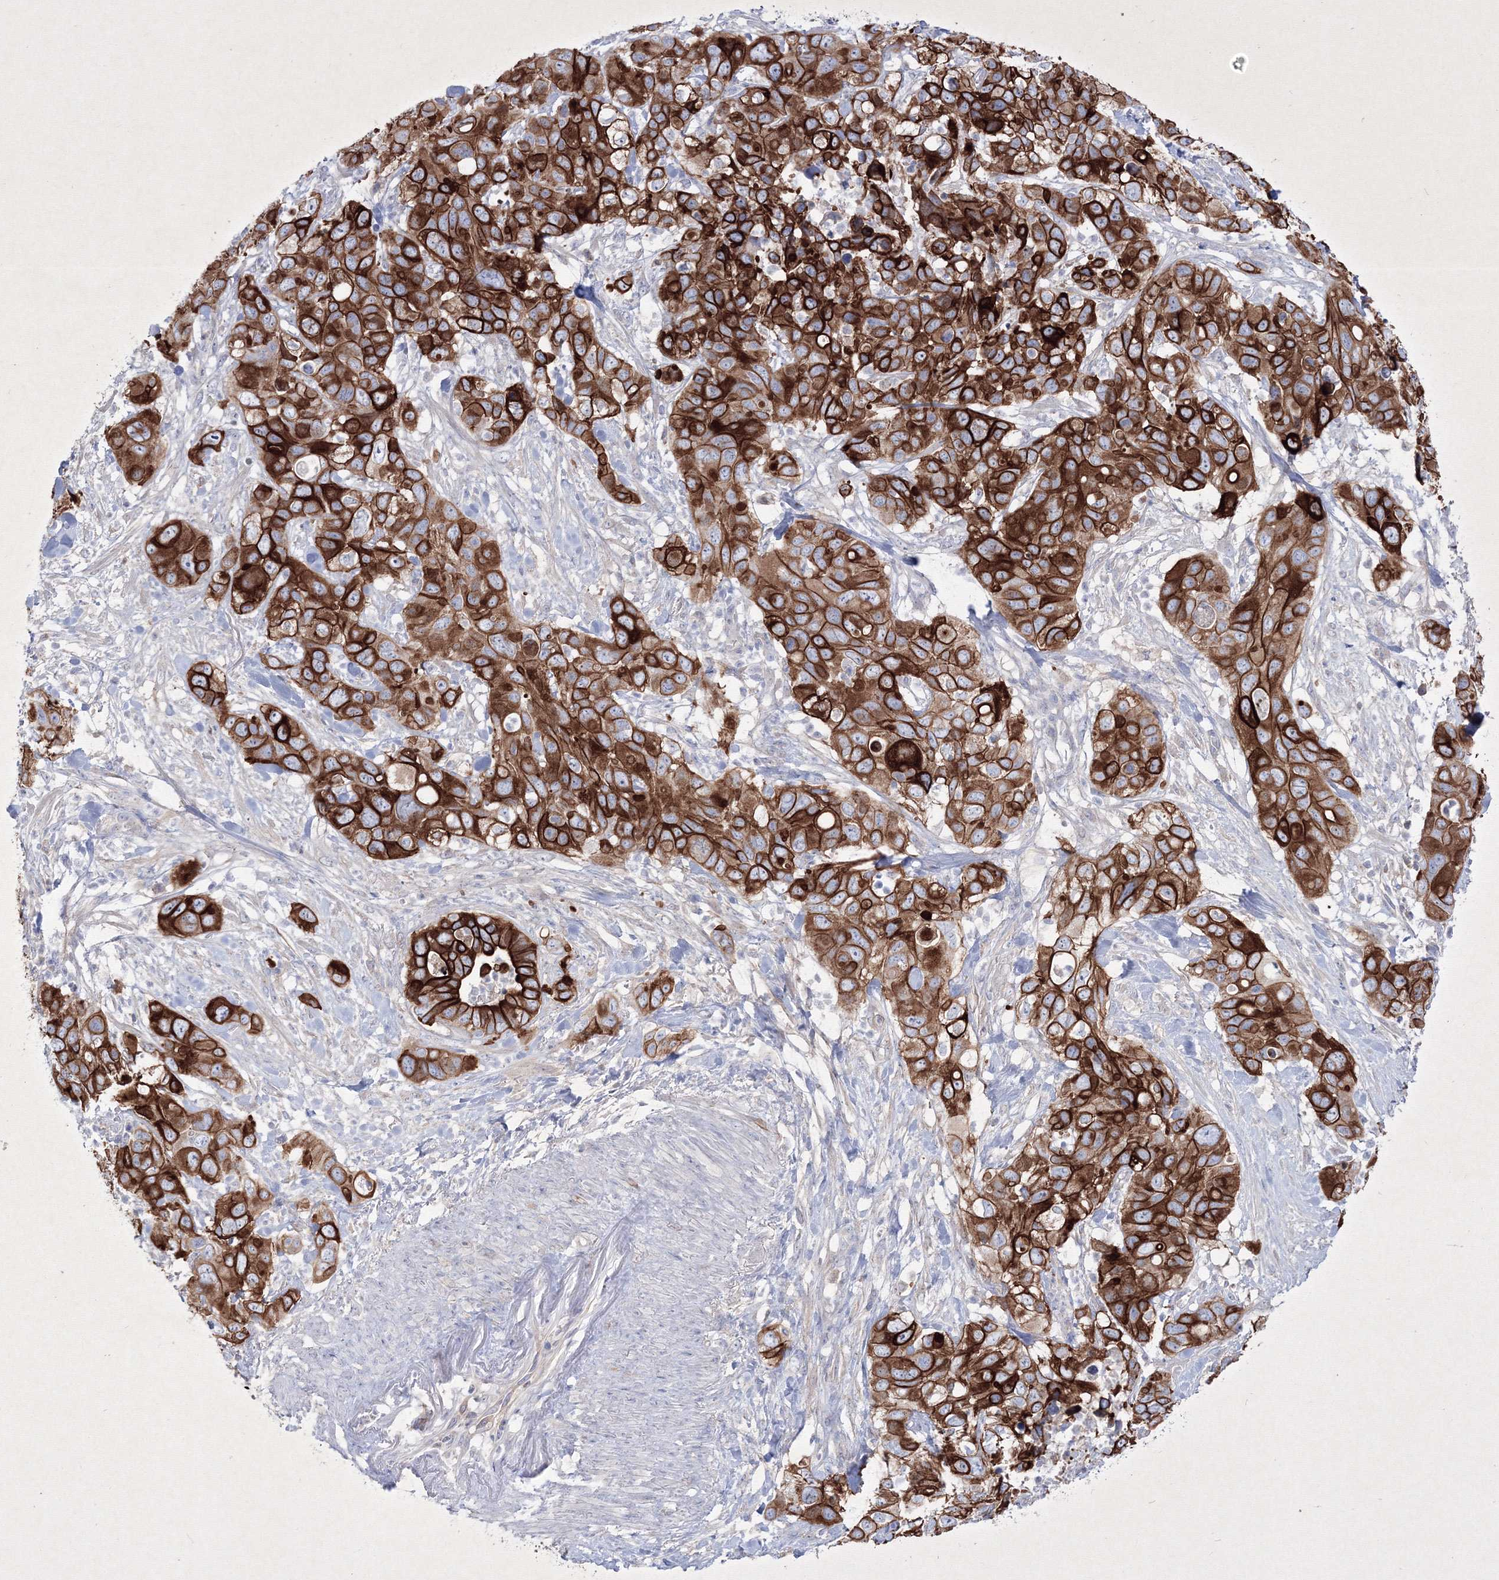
{"staining": {"intensity": "strong", "quantity": ">75%", "location": "cytoplasmic/membranous"}, "tissue": "pancreatic cancer", "cell_type": "Tumor cells", "image_type": "cancer", "snomed": [{"axis": "morphology", "description": "Adenocarcinoma, NOS"}, {"axis": "topography", "description": "Pancreas"}], "caption": "Protein positivity by IHC shows strong cytoplasmic/membranous positivity in about >75% of tumor cells in pancreatic adenocarcinoma. The protein of interest is stained brown, and the nuclei are stained in blue (DAB IHC with brightfield microscopy, high magnification).", "gene": "TMEM139", "patient": {"sex": "female", "age": 71}}